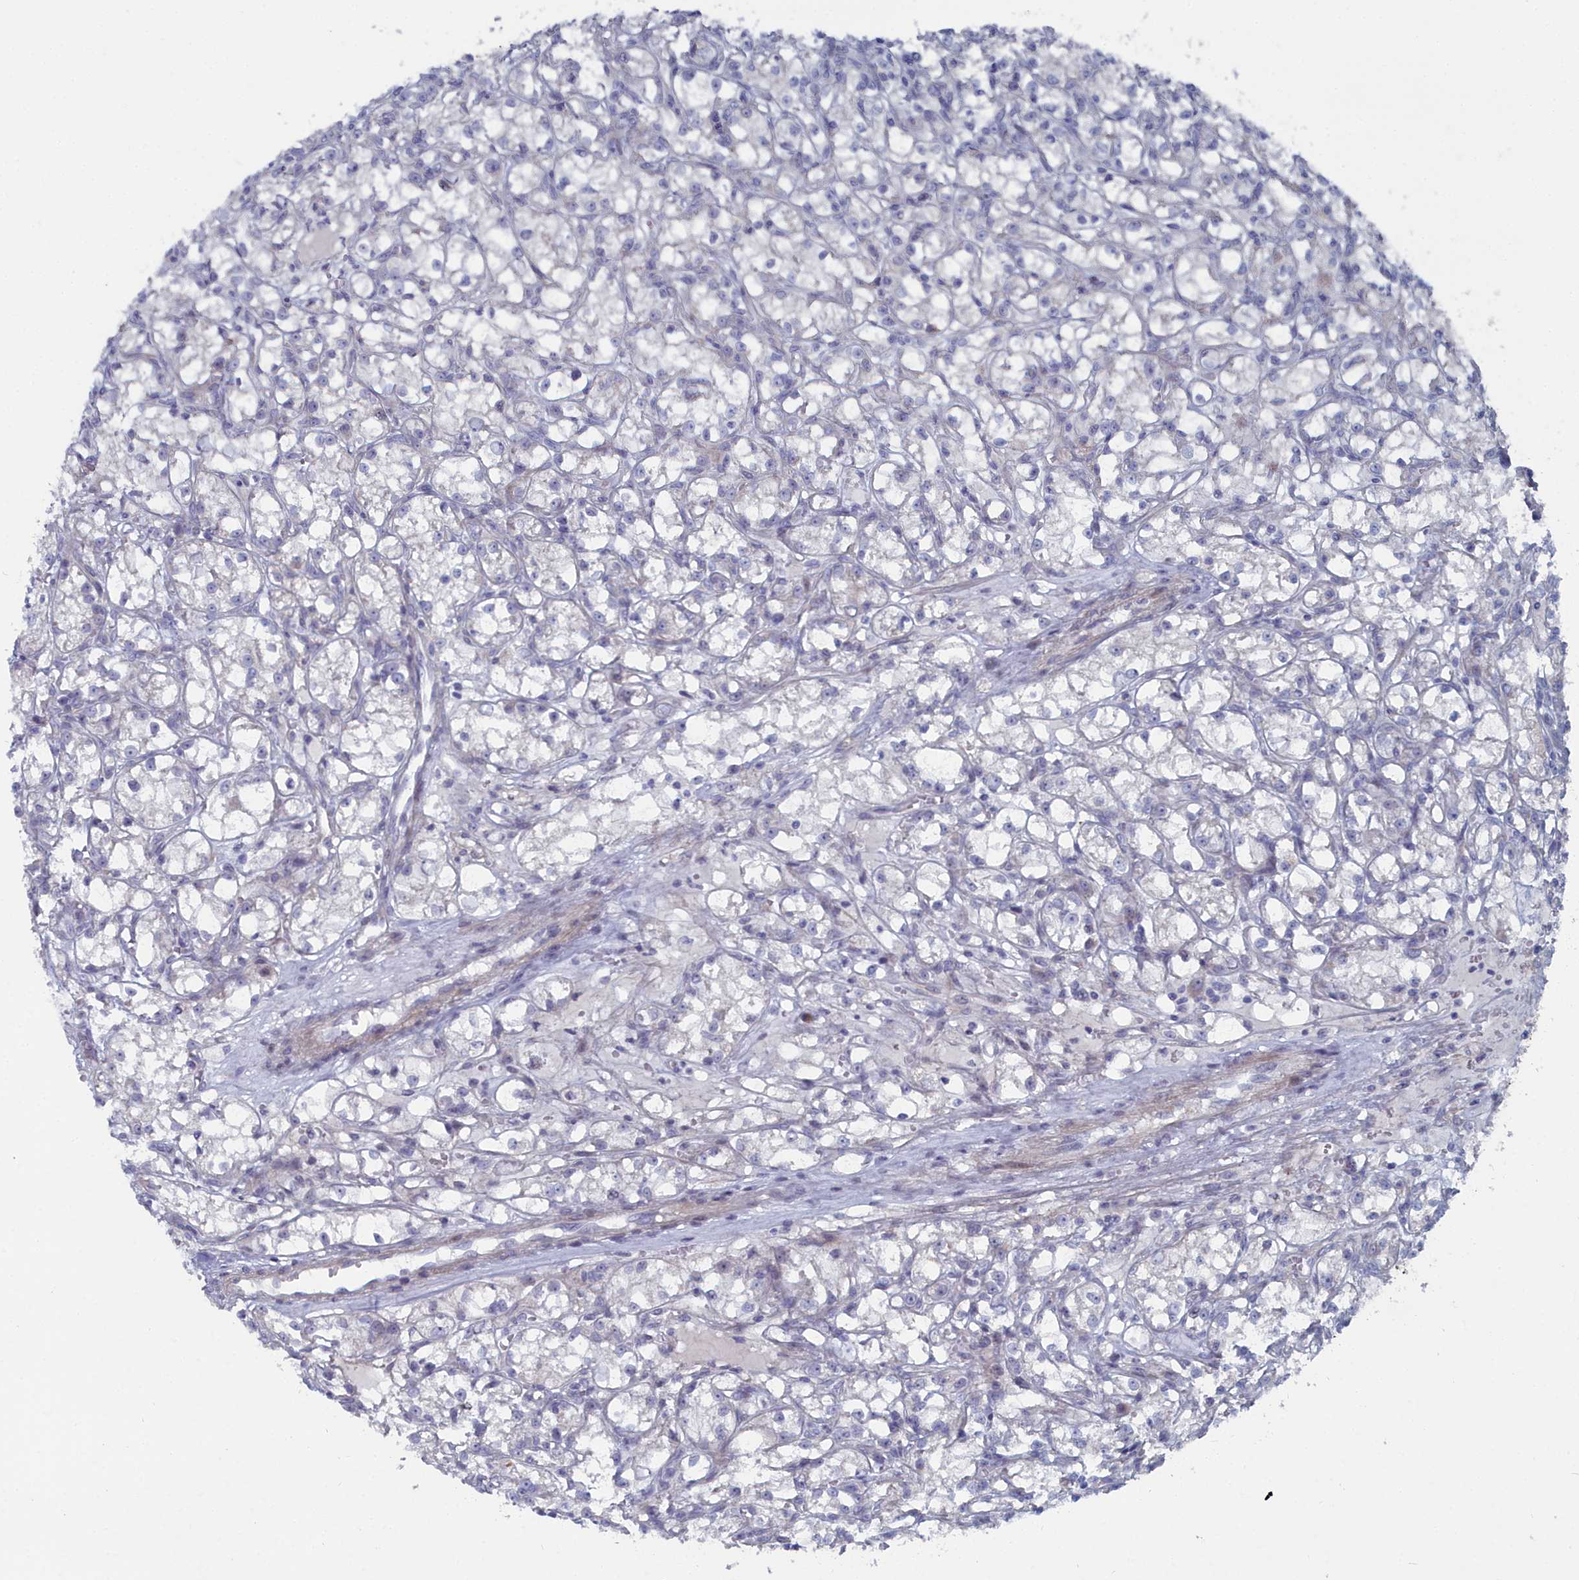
{"staining": {"intensity": "negative", "quantity": "none", "location": "none"}, "tissue": "renal cancer", "cell_type": "Tumor cells", "image_type": "cancer", "snomed": [{"axis": "morphology", "description": "Adenocarcinoma, NOS"}, {"axis": "topography", "description": "Kidney"}], "caption": "The immunohistochemistry histopathology image has no significant positivity in tumor cells of renal cancer tissue.", "gene": "SHISAL2A", "patient": {"sex": "female", "age": 59}}